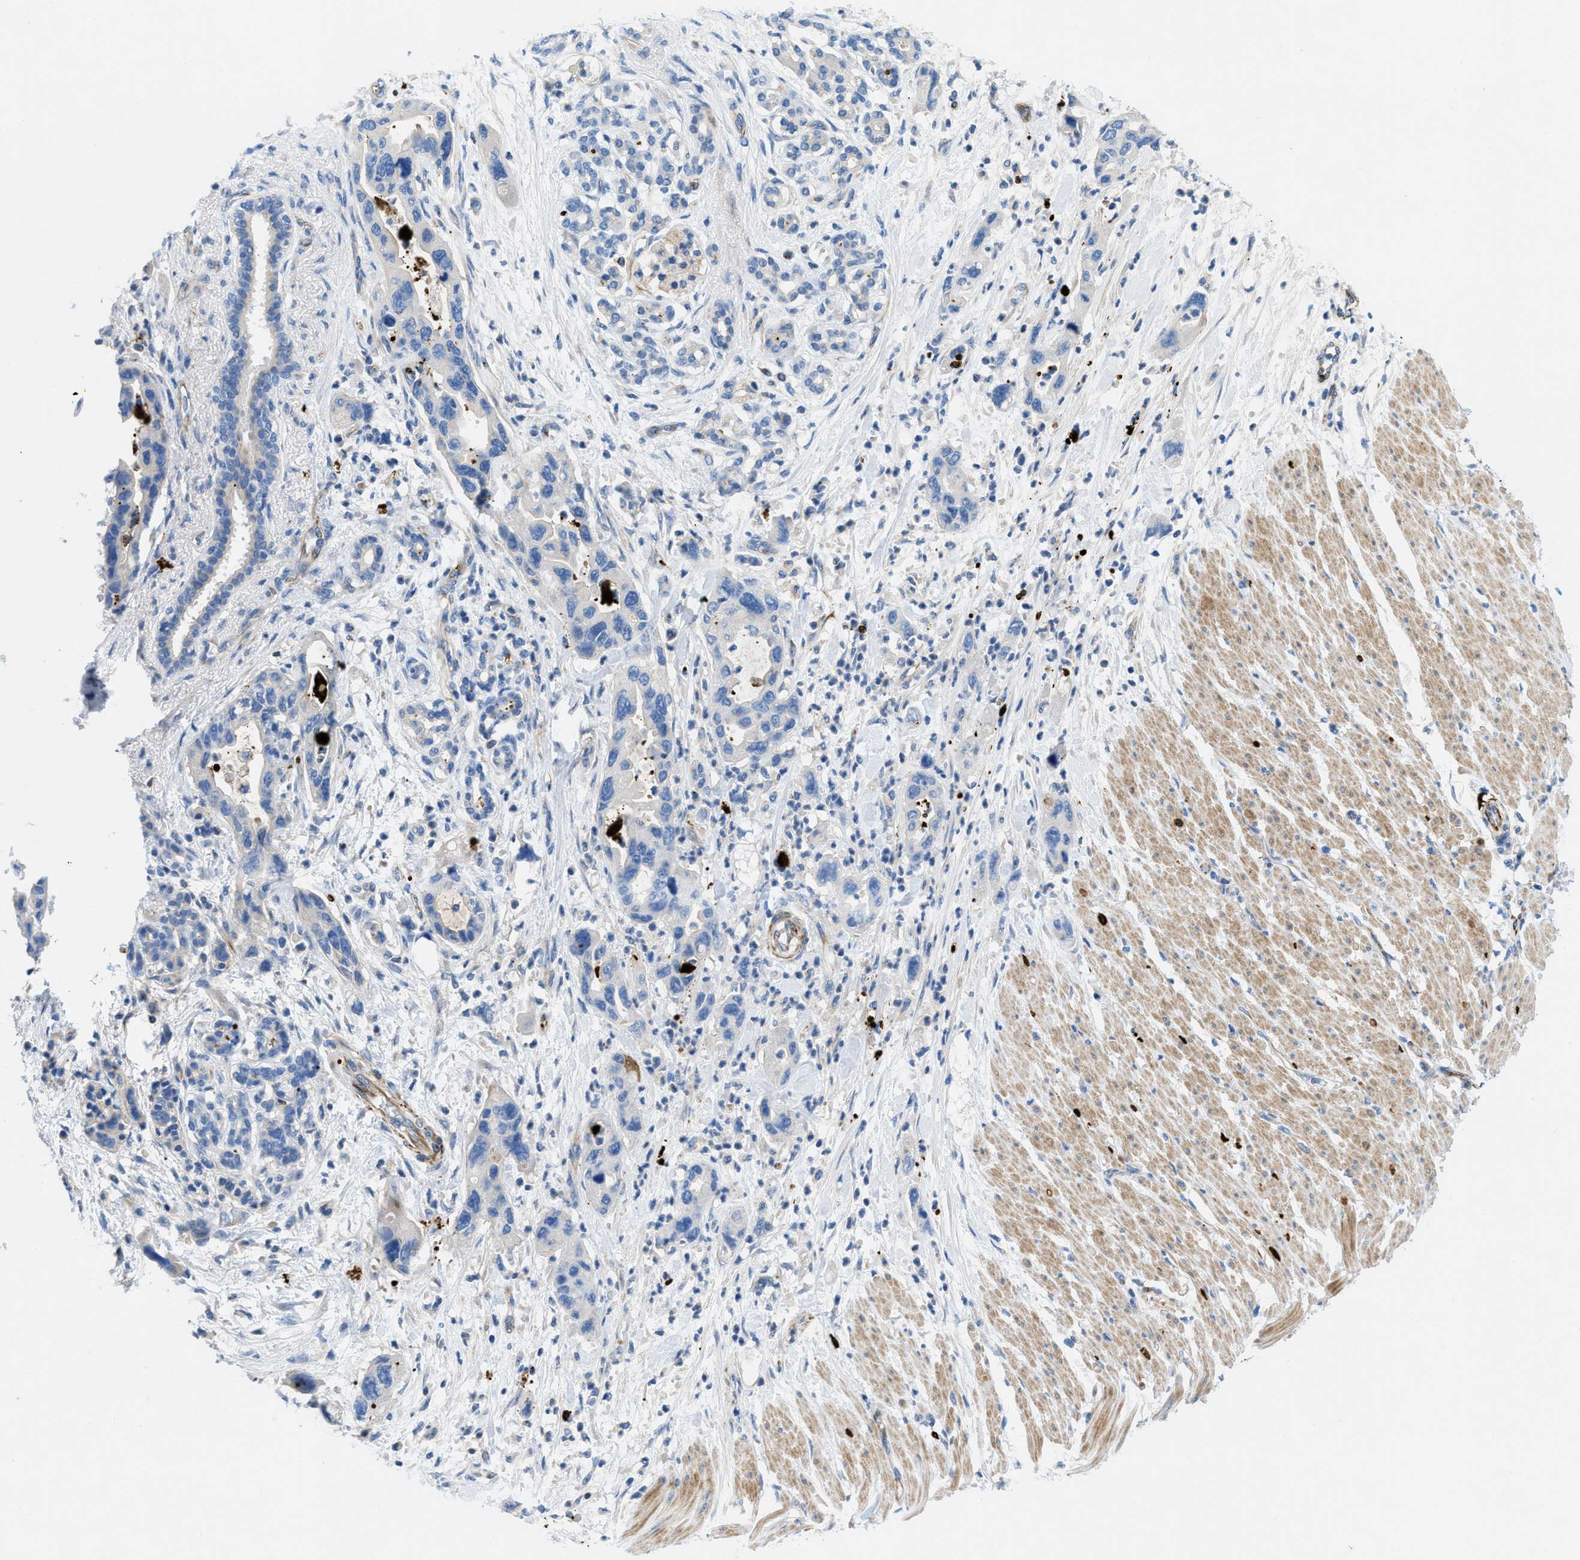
{"staining": {"intensity": "negative", "quantity": "none", "location": "none"}, "tissue": "pancreatic cancer", "cell_type": "Tumor cells", "image_type": "cancer", "snomed": [{"axis": "morphology", "description": "Normal tissue, NOS"}, {"axis": "morphology", "description": "Adenocarcinoma, NOS"}, {"axis": "topography", "description": "Pancreas"}], "caption": "Immunohistochemistry image of neoplastic tissue: human pancreatic adenocarcinoma stained with DAB (3,3'-diaminobenzidine) demonstrates no significant protein positivity in tumor cells.", "gene": "XCR1", "patient": {"sex": "female", "age": 71}}